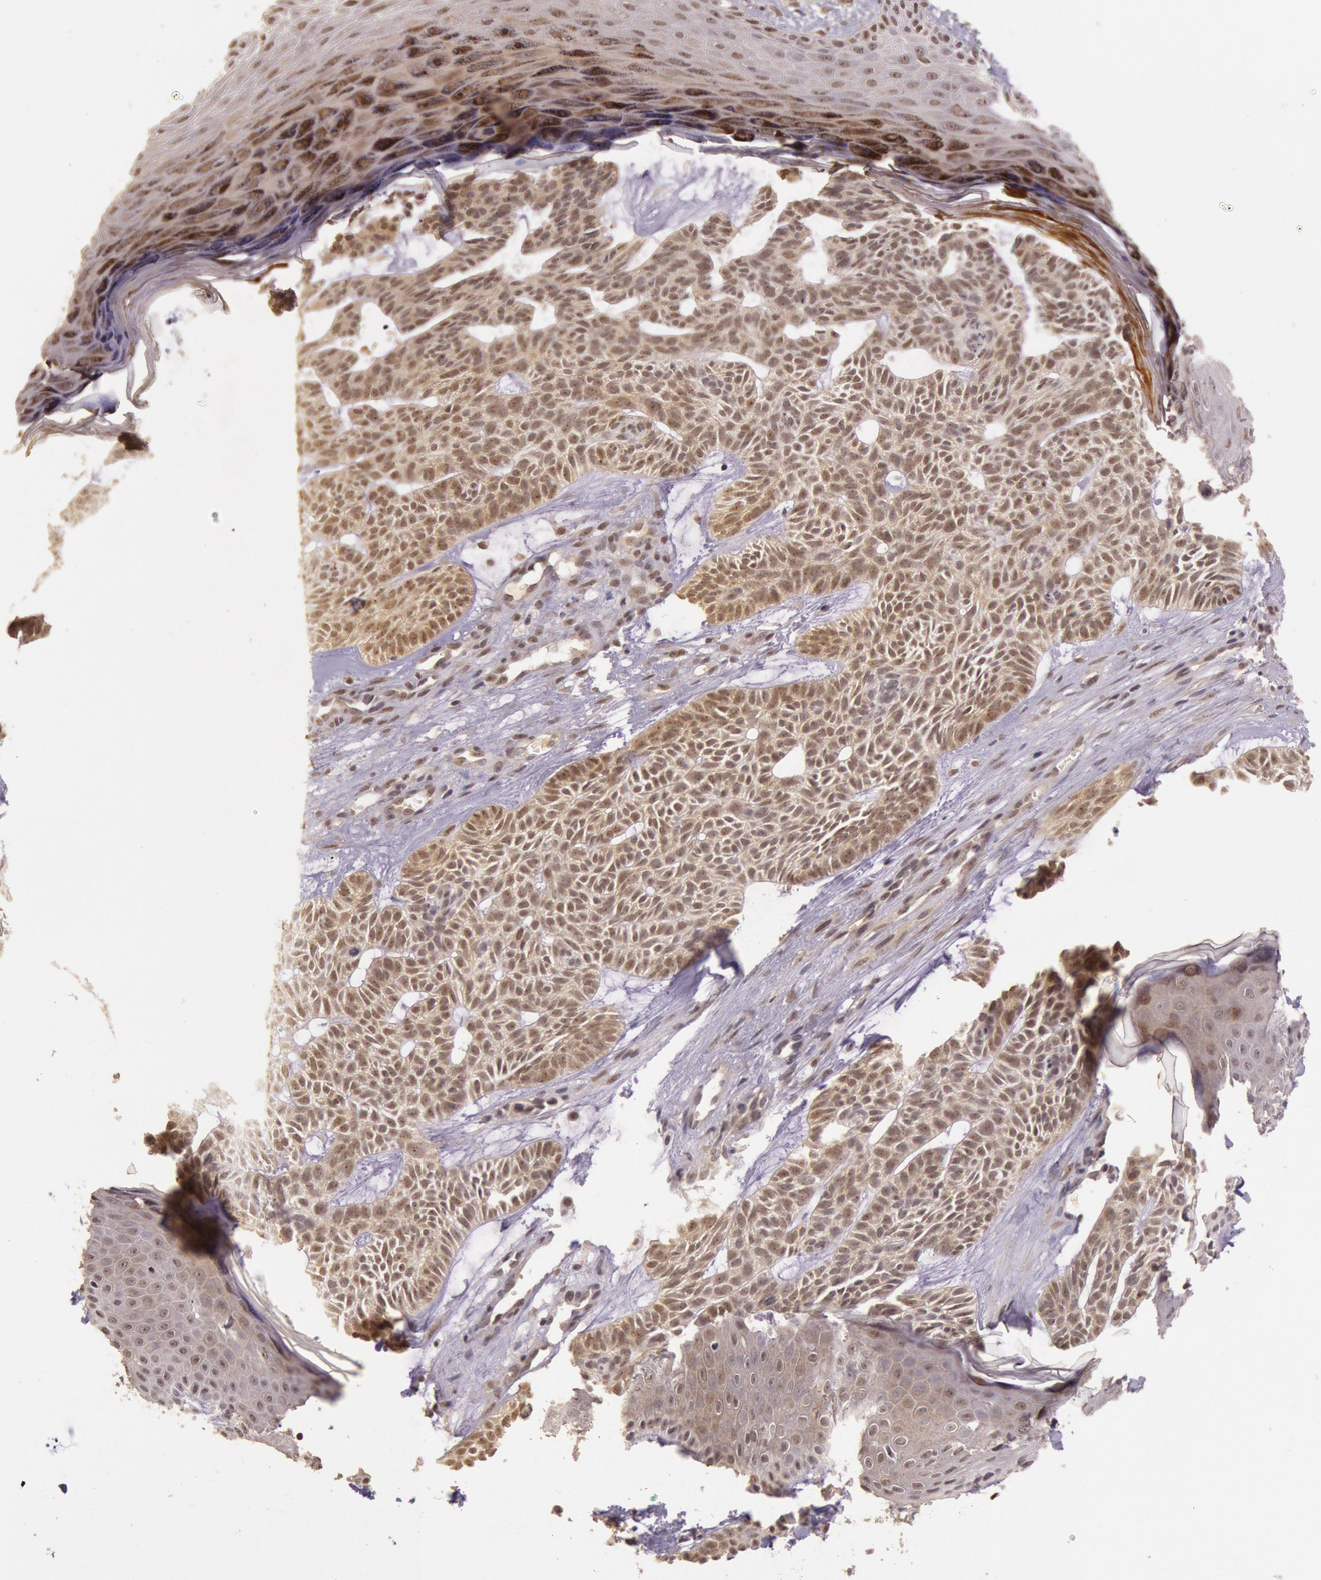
{"staining": {"intensity": "weak", "quantity": ">75%", "location": "cytoplasmic/membranous"}, "tissue": "skin cancer", "cell_type": "Tumor cells", "image_type": "cancer", "snomed": [{"axis": "morphology", "description": "Basal cell carcinoma"}, {"axis": "topography", "description": "Skin"}], "caption": "Protein staining demonstrates weak cytoplasmic/membranous positivity in approximately >75% of tumor cells in skin basal cell carcinoma. (IHC, brightfield microscopy, high magnification).", "gene": "RTL10", "patient": {"sex": "male", "age": 75}}